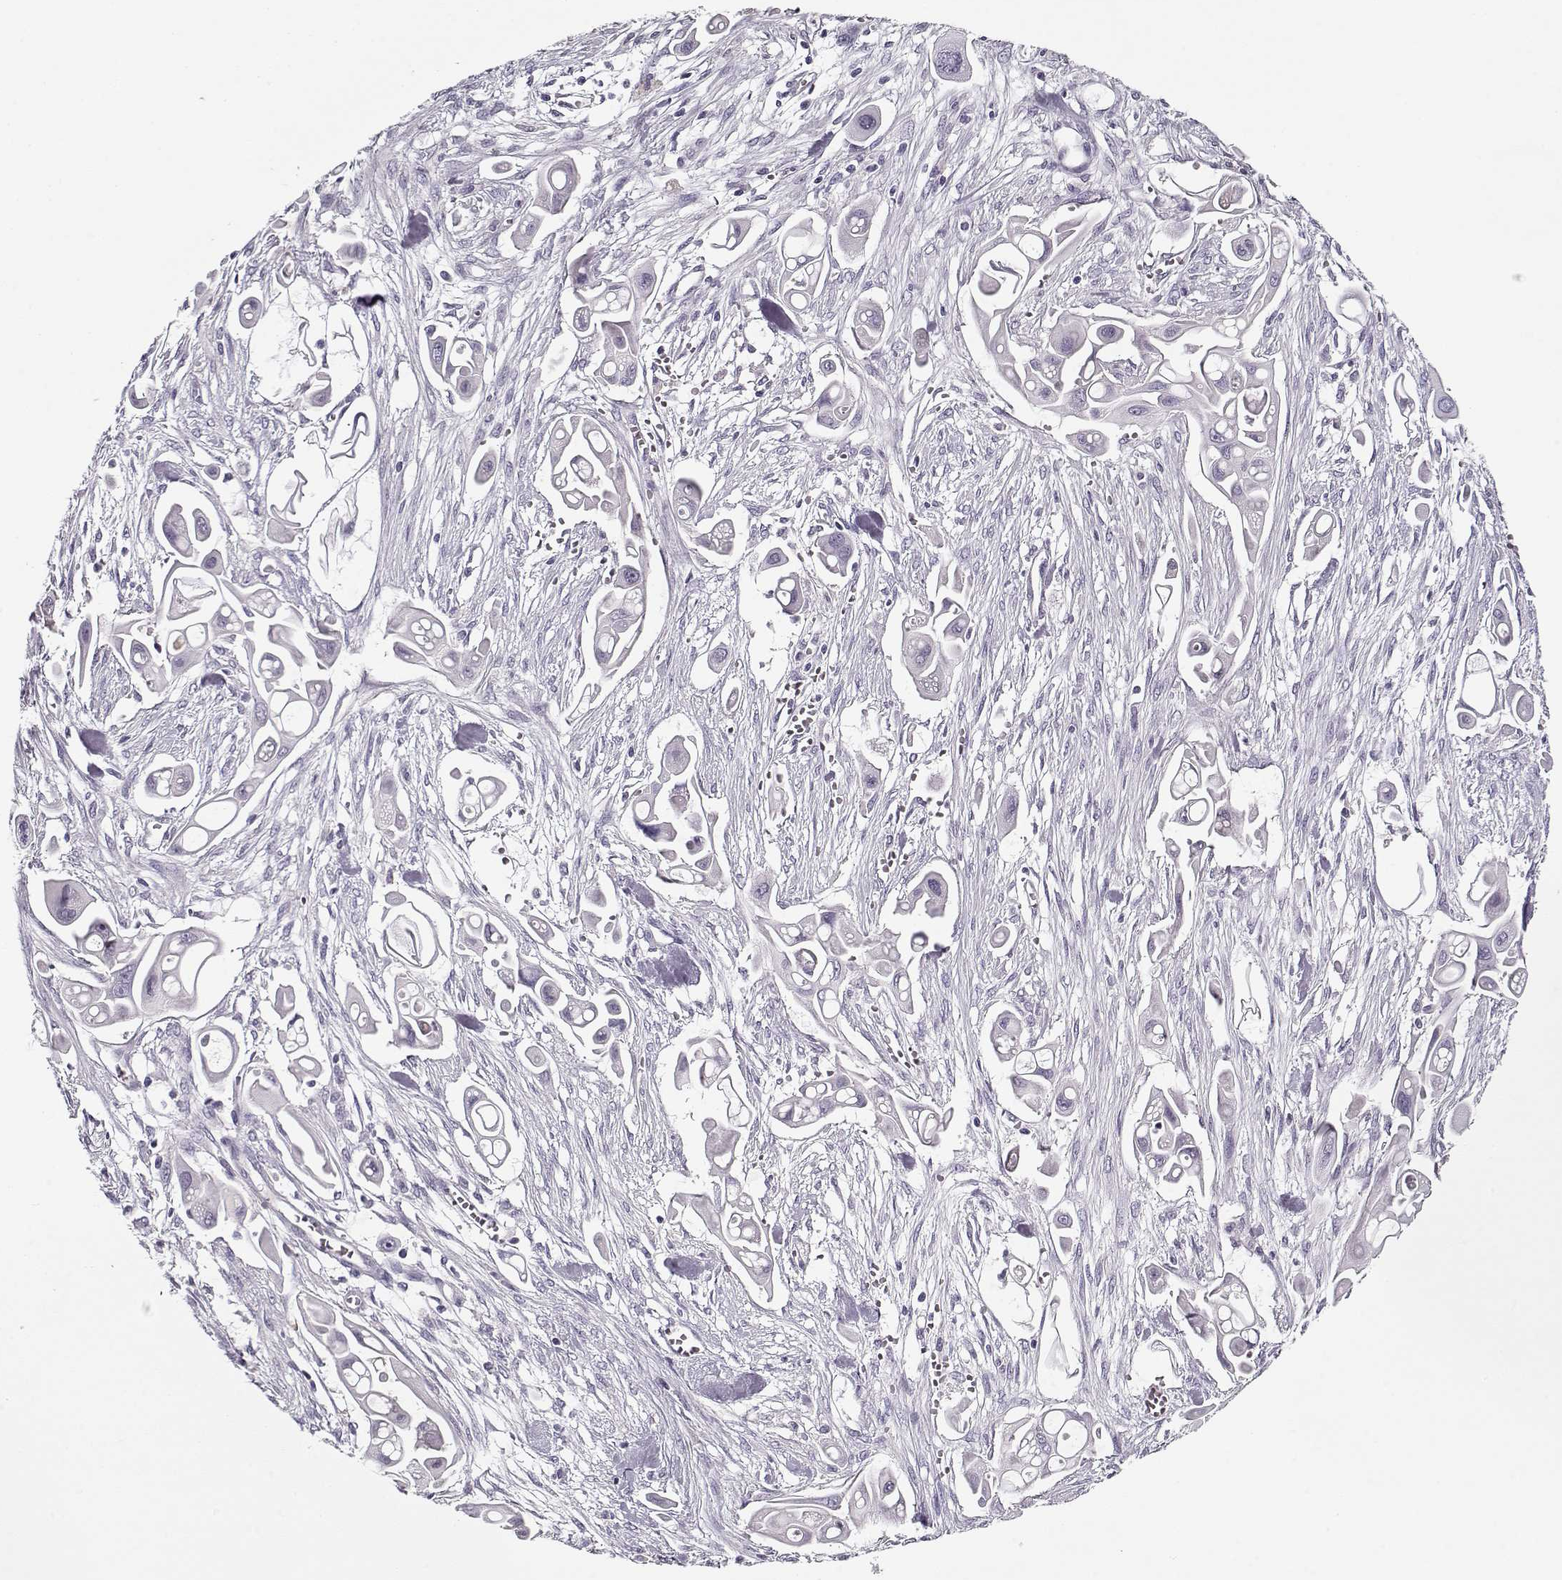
{"staining": {"intensity": "negative", "quantity": "none", "location": "none"}, "tissue": "pancreatic cancer", "cell_type": "Tumor cells", "image_type": "cancer", "snomed": [{"axis": "morphology", "description": "Adenocarcinoma, NOS"}, {"axis": "topography", "description": "Pancreas"}], "caption": "High magnification brightfield microscopy of pancreatic cancer (adenocarcinoma) stained with DAB (brown) and counterstained with hematoxylin (blue): tumor cells show no significant staining. (DAB (3,3'-diaminobenzidine) IHC visualized using brightfield microscopy, high magnification).", "gene": "CCDC136", "patient": {"sex": "male", "age": 50}}